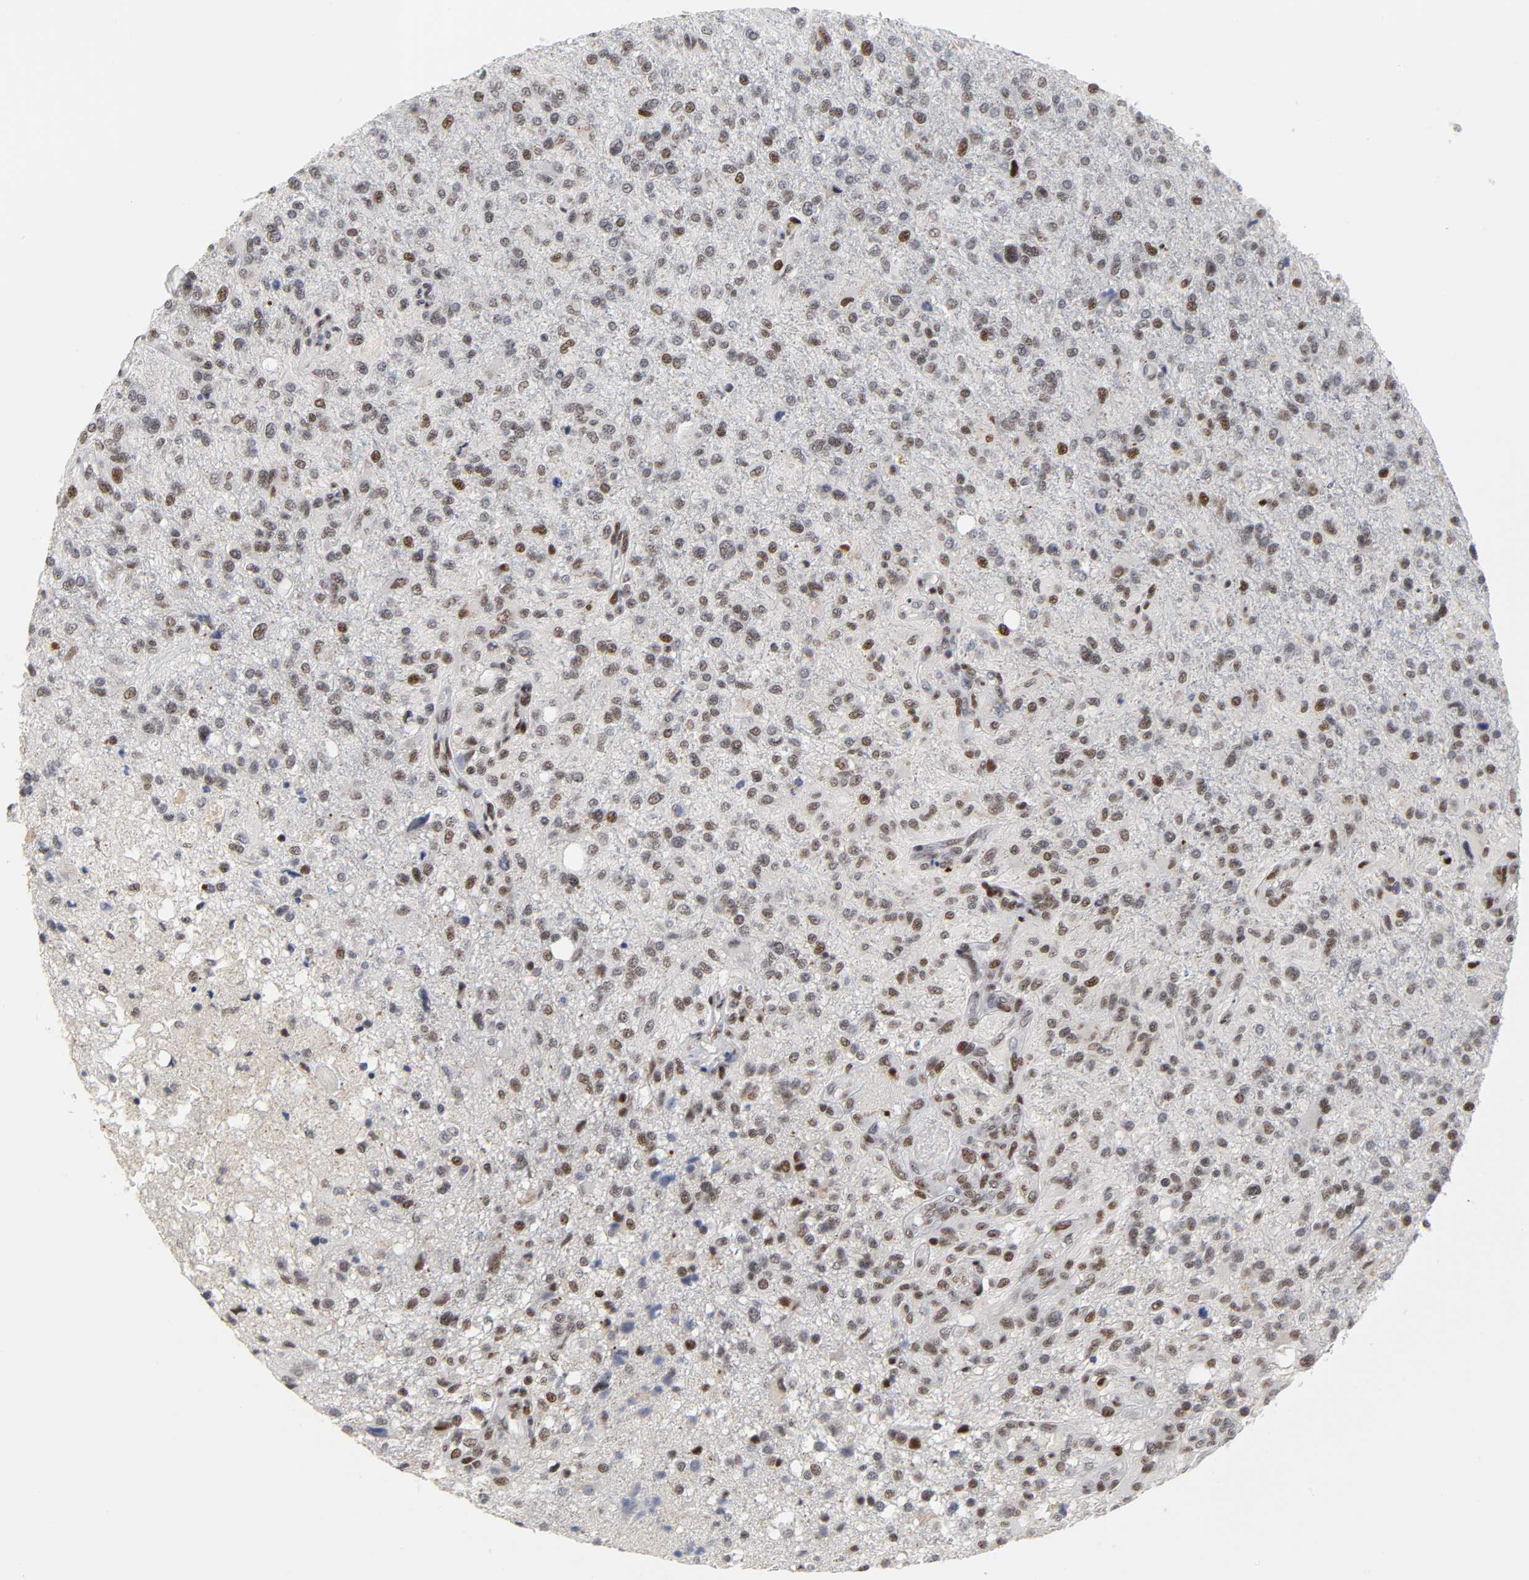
{"staining": {"intensity": "moderate", "quantity": ">75%", "location": "nuclear"}, "tissue": "glioma", "cell_type": "Tumor cells", "image_type": "cancer", "snomed": [{"axis": "morphology", "description": "Glioma, malignant, High grade"}, {"axis": "topography", "description": "Cerebral cortex"}], "caption": "Human malignant glioma (high-grade) stained with a brown dye displays moderate nuclear positive positivity in approximately >75% of tumor cells.", "gene": "CREBBP", "patient": {"sex": "male", "age": 76}}